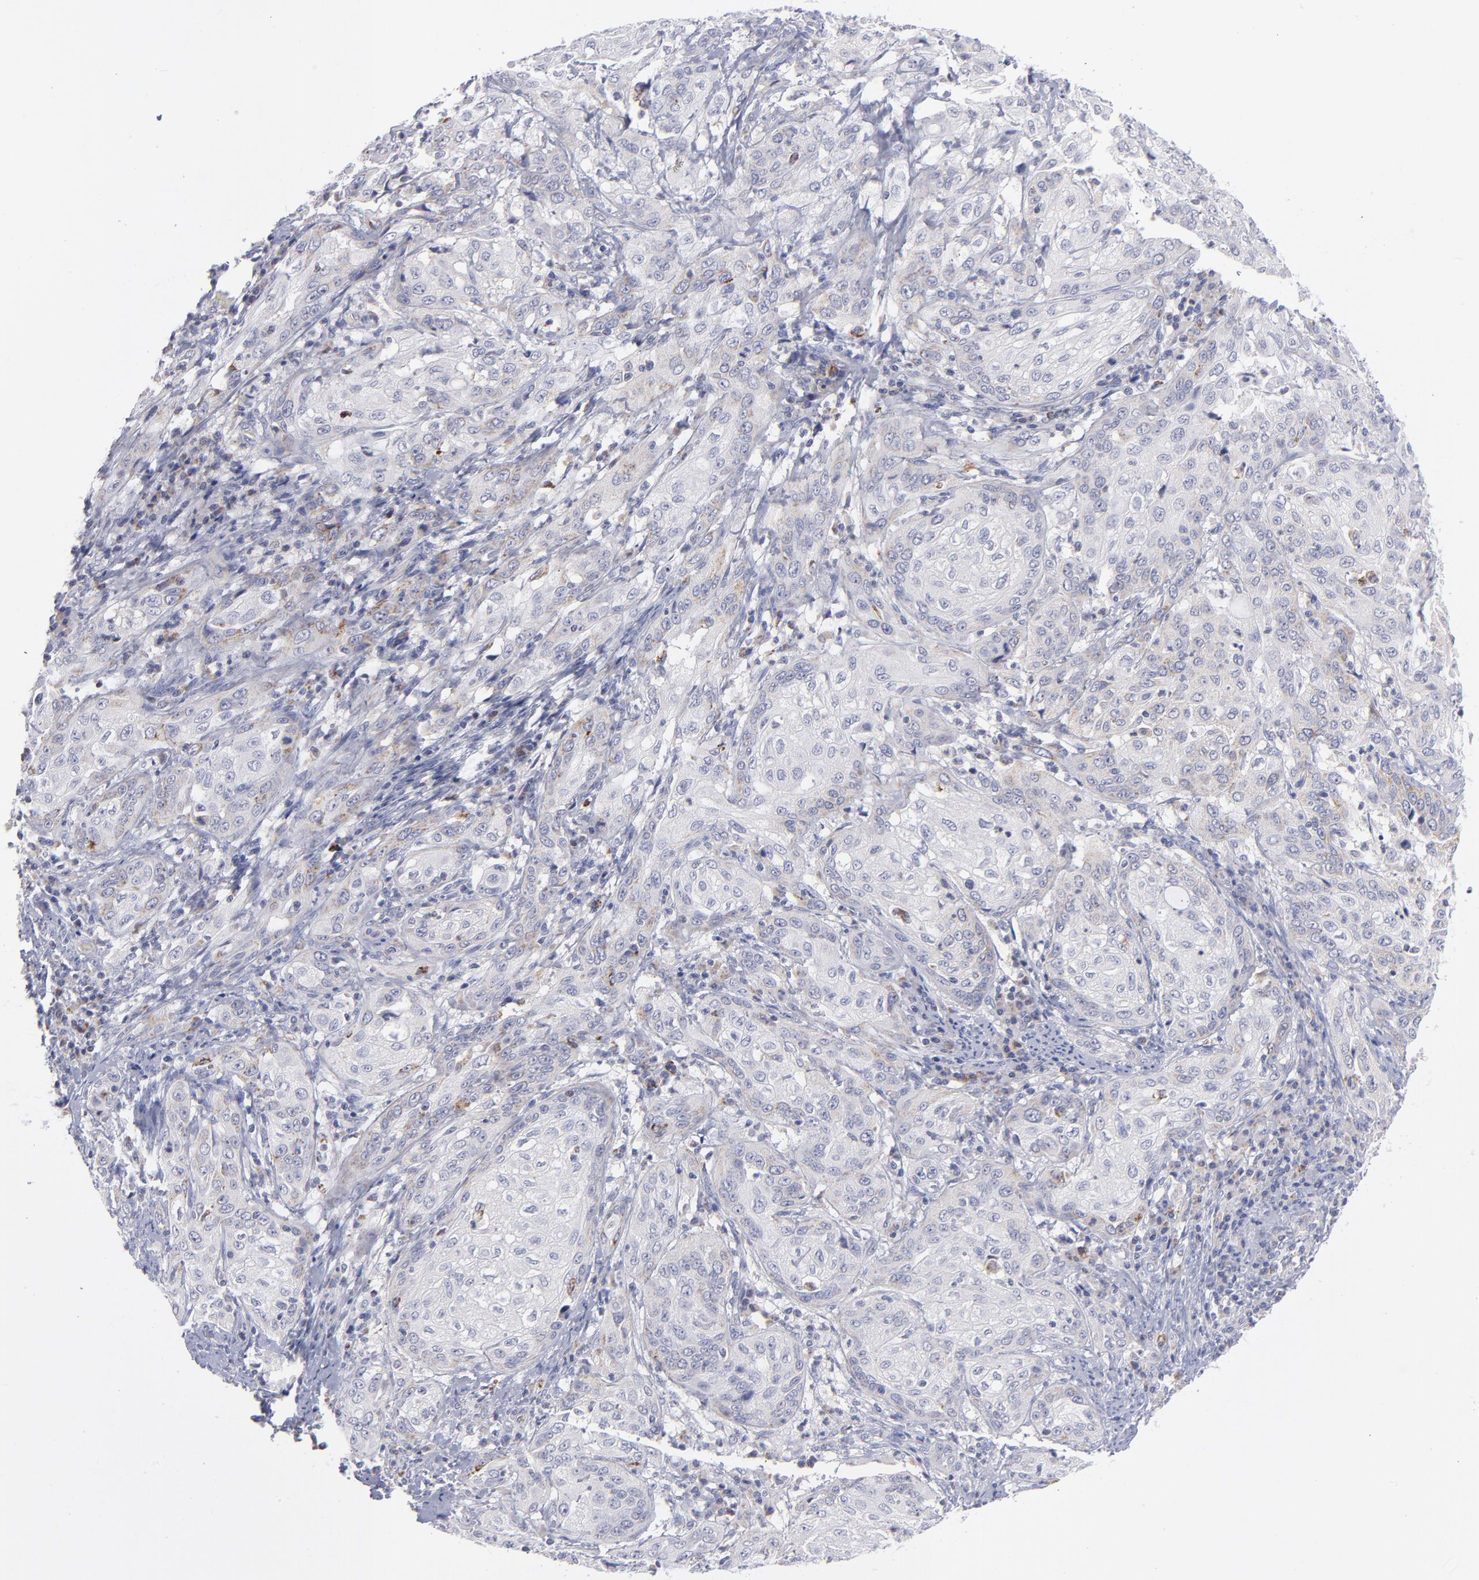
{"staining": {"intensity": "weak", "quantity": "<25%", "location": "cytoplasmic/membranous"}, "tissue": "cervical cancer", "cell_type": "Tumor cells", "image_type": "cancer", "snomed": [{"axis": "morphology", "description": "Squamous cell carcinoma, NOS"}, {"axis": "topography", "description": "Cervix"}], "caption": "Immunohistochemical staining of human cervical cancer exhibits no significant positivity in tumor cells.", "gene": "MTHFD2", "patient": {"sex": "female", "age": 41}}